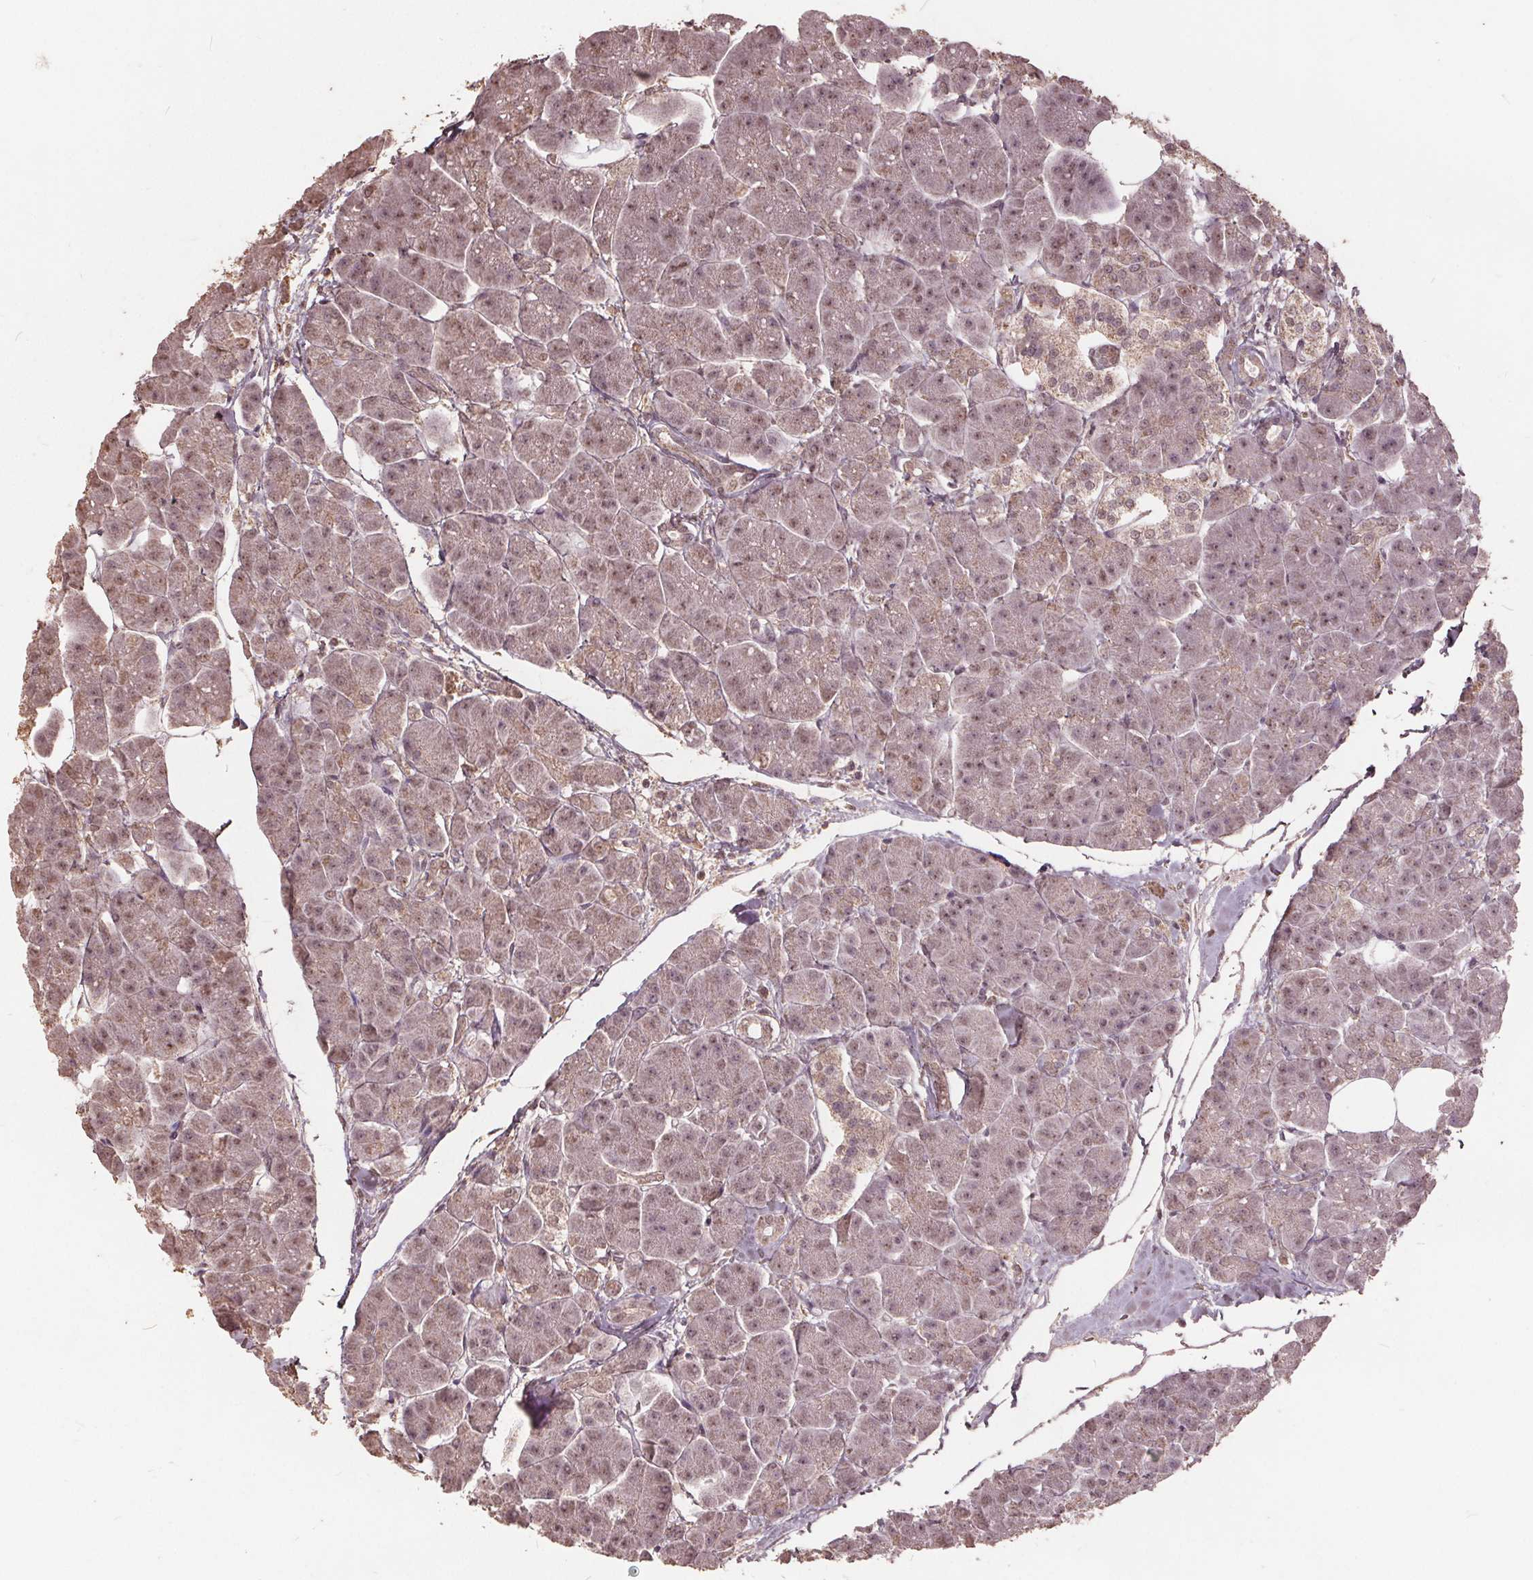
{"staining": {"intensity": "weak", "quantity": "25%-75%", "location": "nuclear"}, "tissue": "pancreas", "cell_type": "Exocrine glandular cells", "image_type": "normal", "snomed": [{"axis": "morphology", "description": "Normal tissue, NOS"}, {"axis": "topography", "description": "Adipose tissue"}, {"axis": "topography", "description": "Pancreas"}, {"axis": "topography", "description": "Peripheral nerve tissue"}], "caption": "A high-resolution photomicrograph shows immunohistochemistry (IHC) staining of normal pancreas, which reveals weak nuclear staining in about 25%-75% of exocrine glandular cells. Nuclei are stained in blue.", "gene": "DSG3", "patient": {"sex": "female", "age": 58}}